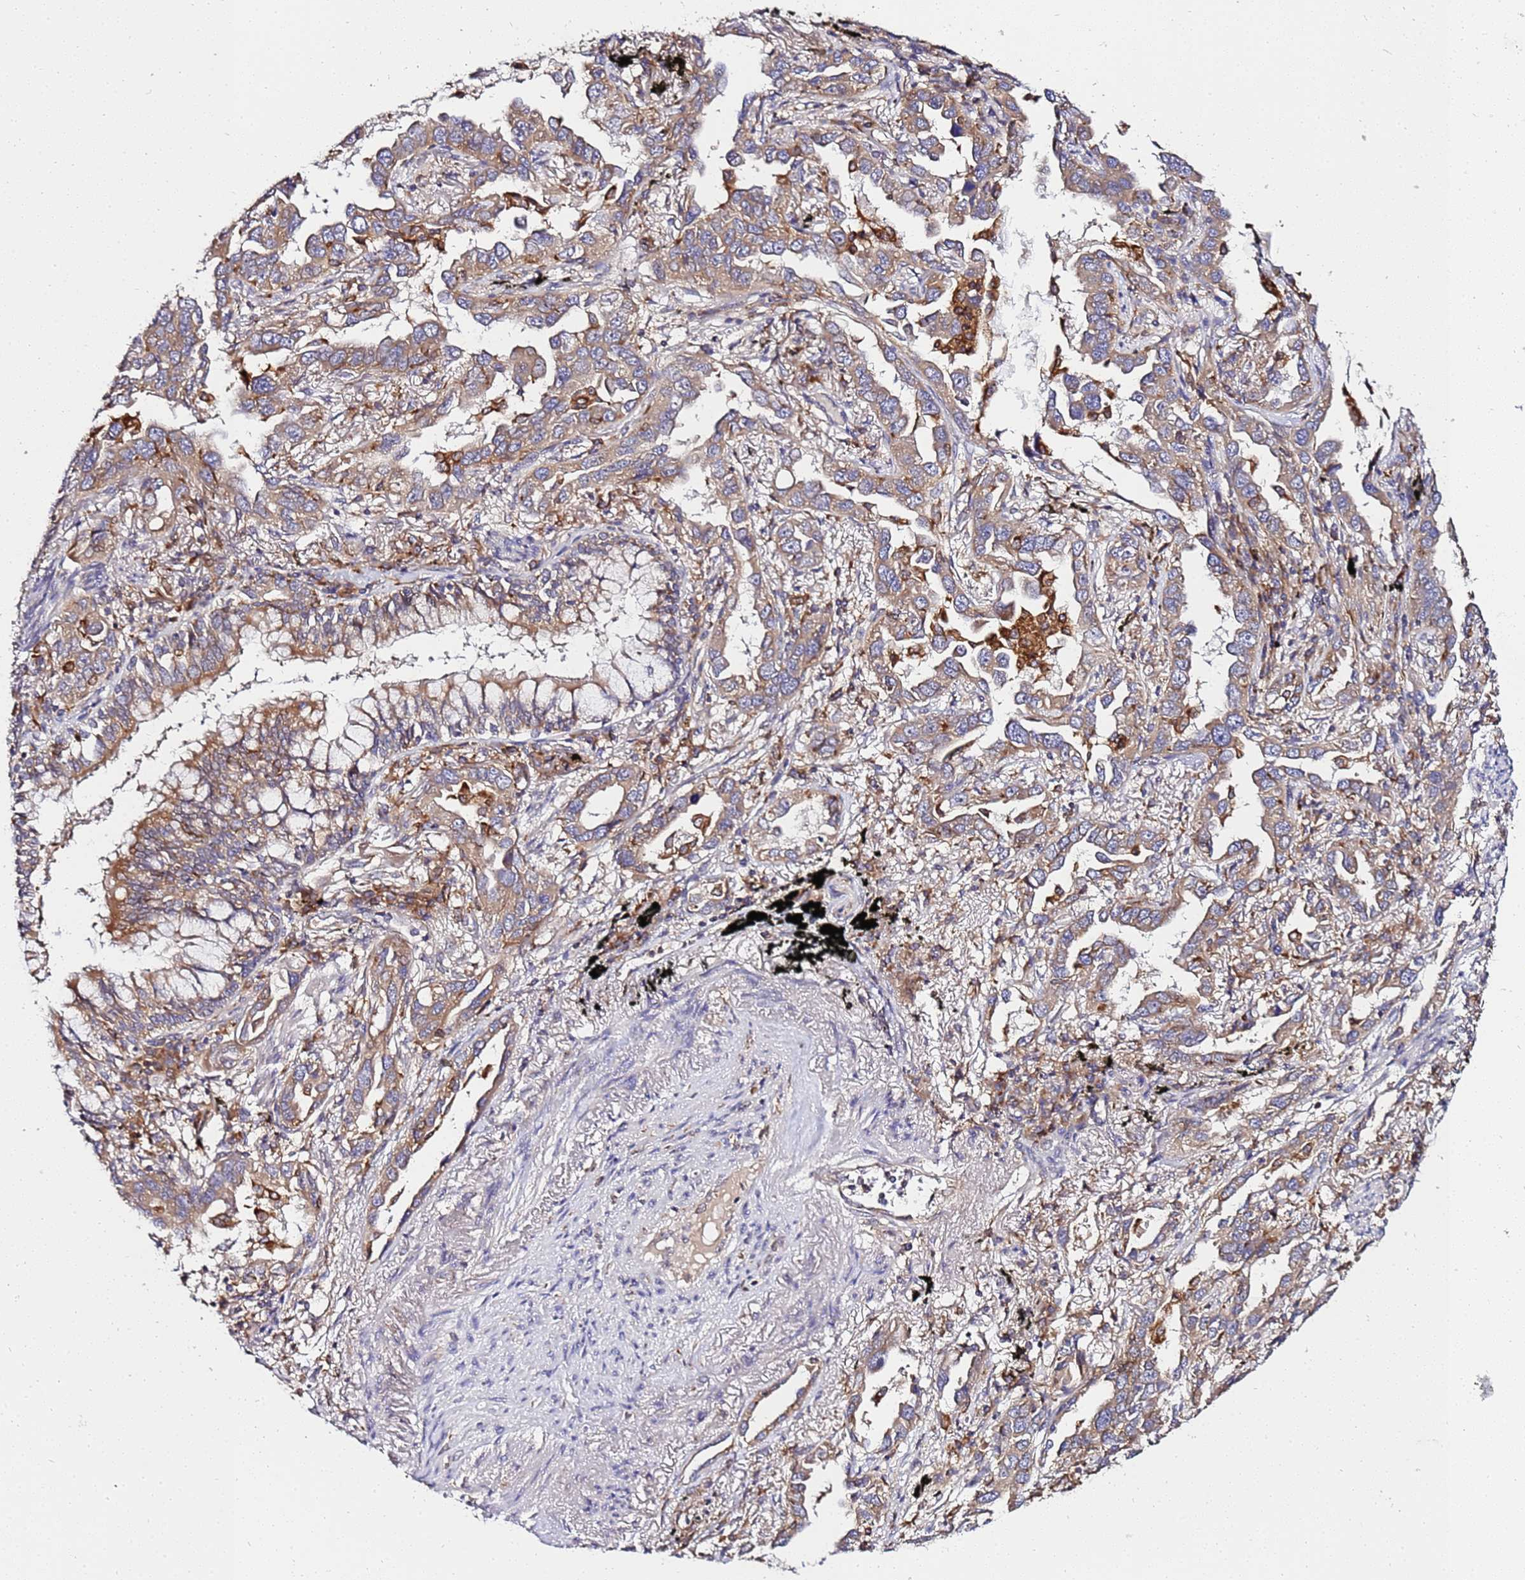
{"staining": {"intensity": "moderate", "quantity": ">75%", "location": "cytoplasmic/membranous"}, "tissue": "lung cancer", "cell_type": "Tumor cells", "image_type": "cancer", "snomed": [{"axis": "morphology", "description": "Adenocarcinoma, NOS"}, {"axis": "topography", "description": "Lung"}], "caption": "There is medium levels of moderate cytoplasmic/membranous expression in tumor cells of lung cancer (adenocarcinoma), as demonstrated by immunohistochemical staining (brown color).", "gene": "ADPGK", "patient": {"sex": "male", "age": 67}}